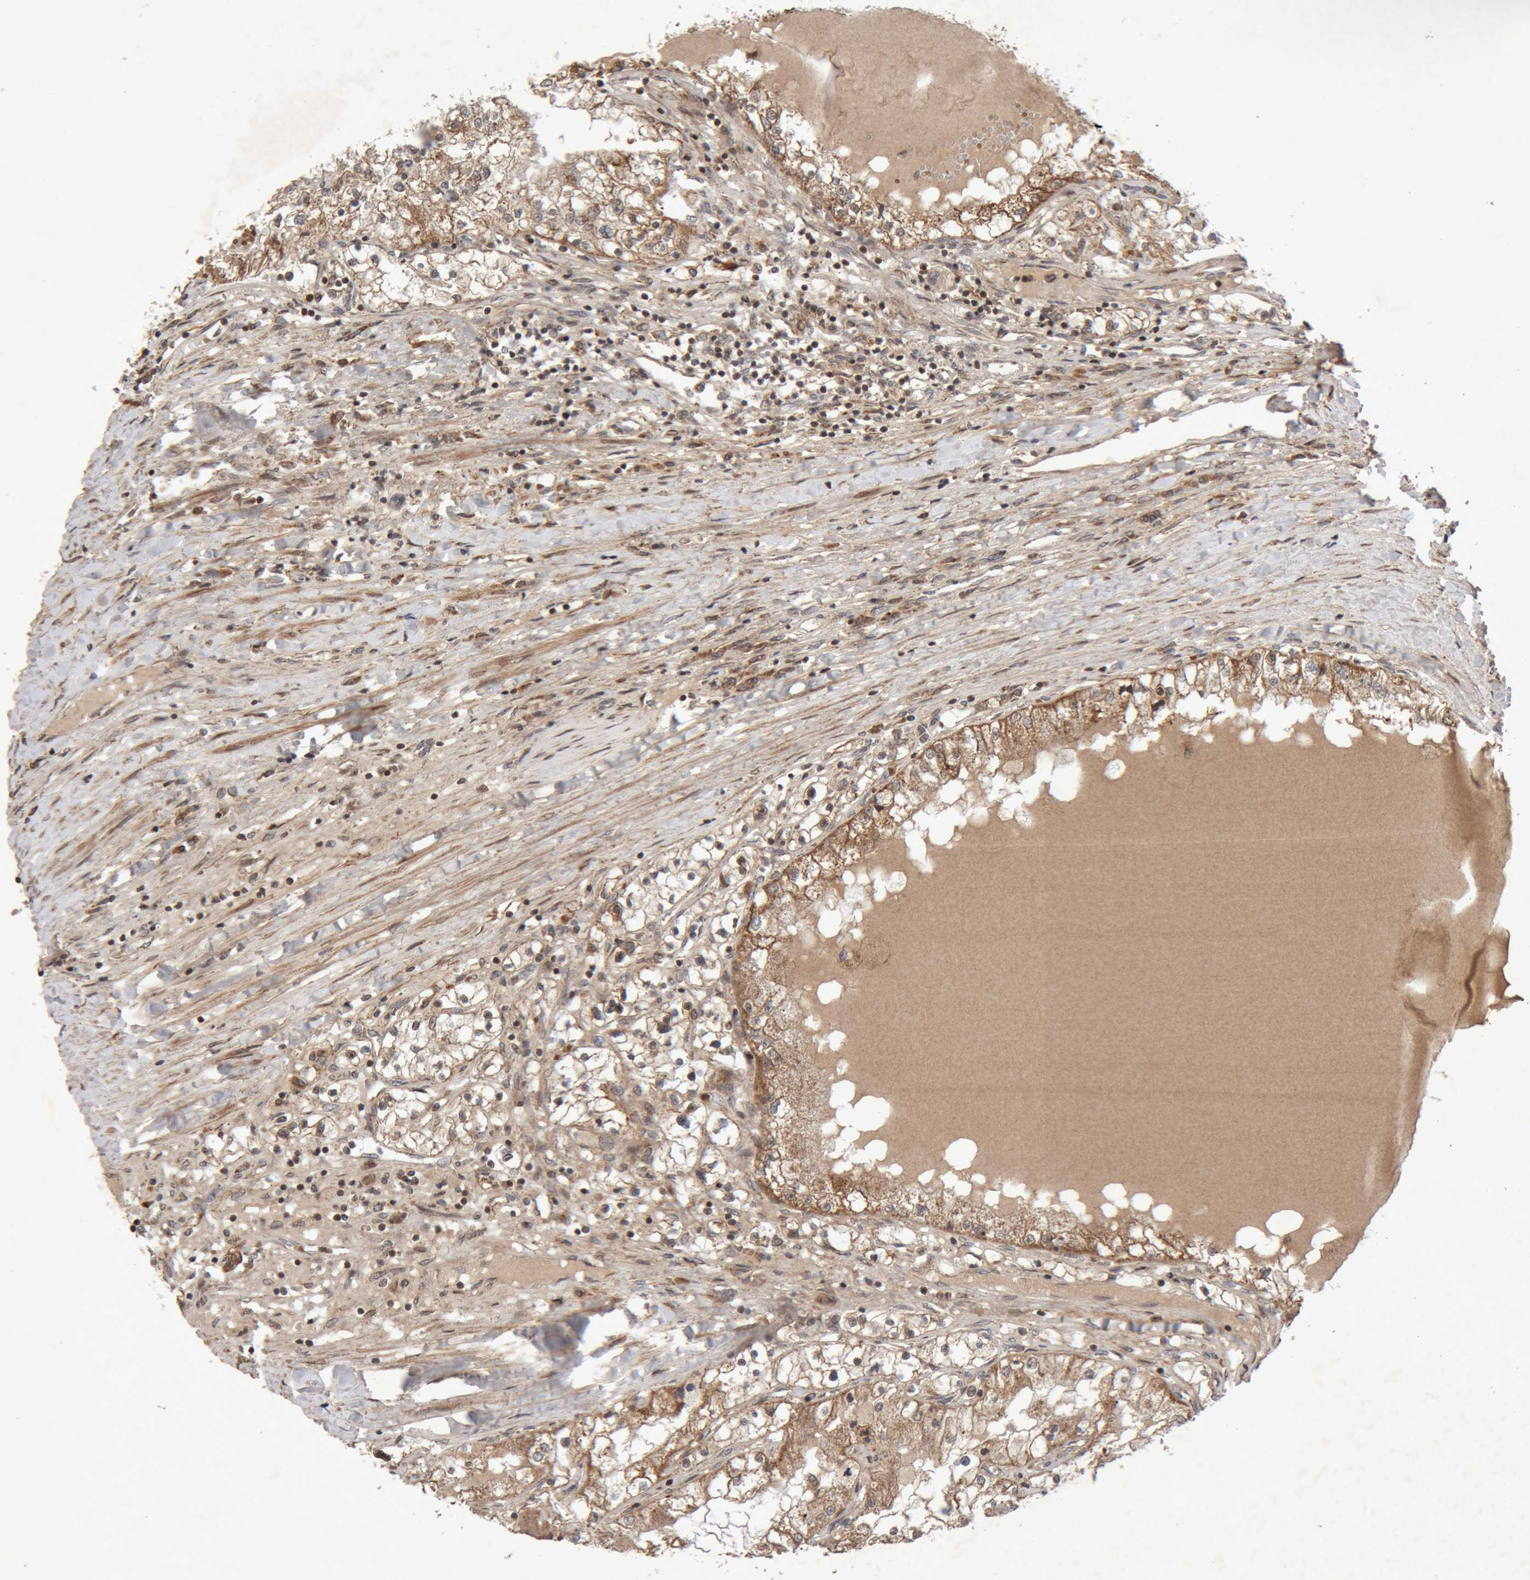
{"staining": {"intensity": "moderate", "quantity": ">75%", "location": "cytoplasmic/membranous"}, "tissue": "renal cancer", "cell_type": "Tumor cells", "image_type": "cancer", "snomed": [{"axis": "morphology", "description": "Adenocarcinoma, NOS"}, {"axis": "topography", "description": "Kidney"}], "caption": "Renal cancer tissue displays moderate cytoplasmic/membranous positivity in approximately >75% of tumor cells, visualized by immunohistochemistry. Immunohistochemistry stains the protein of interest in brown and the nuclei are stained blue.", "gene": "KIF21B", "patient": {"sex": "male", "age": 68}}